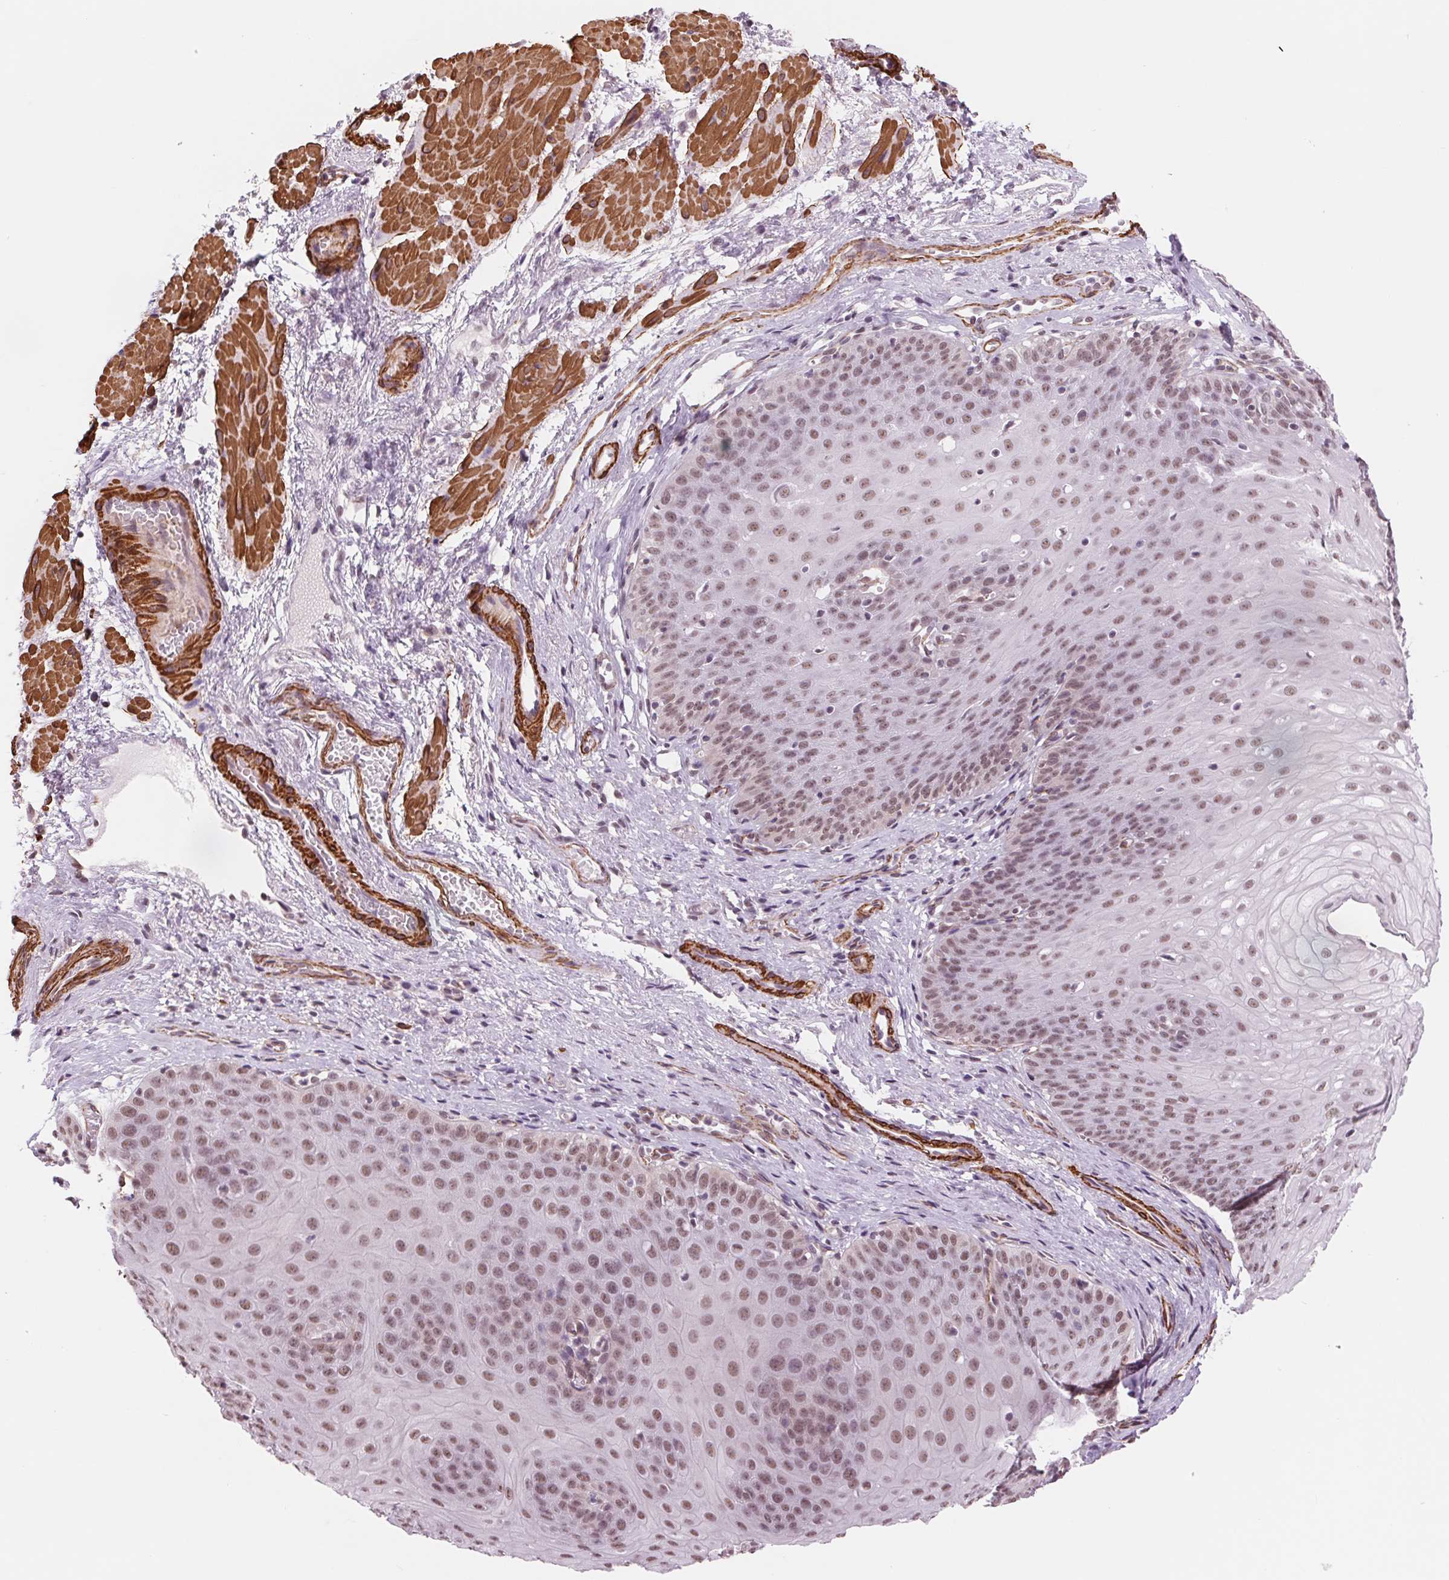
{"staining": {"intensity": "moderate", "quantity": ">75%", "location": "nuclear"}, "tissue": "esophagus", "cell_type": "Squamous epithelial cells", "image_type": "normal", "snomed": [{"axis": "morphology", "description": "Normal tissue, NOS"}, {"axis": "topography", "description": "Esophagus"}], "caption": "Immunohistochemistry (IHC) staining of benign esophagus, which exhibits medium levels of moderate nuclear positivity in approximately >75% of squamous epithelial cells indicating moderate nuclear protein expression. The staining was performed using DAB (3,3'-diaminobenzidine) (brown) for protein detection and nuclei were counterstained in hematoxylin (blue).", "gene": "BCAT1", "patient": {"sex": "male", "age": 71}}